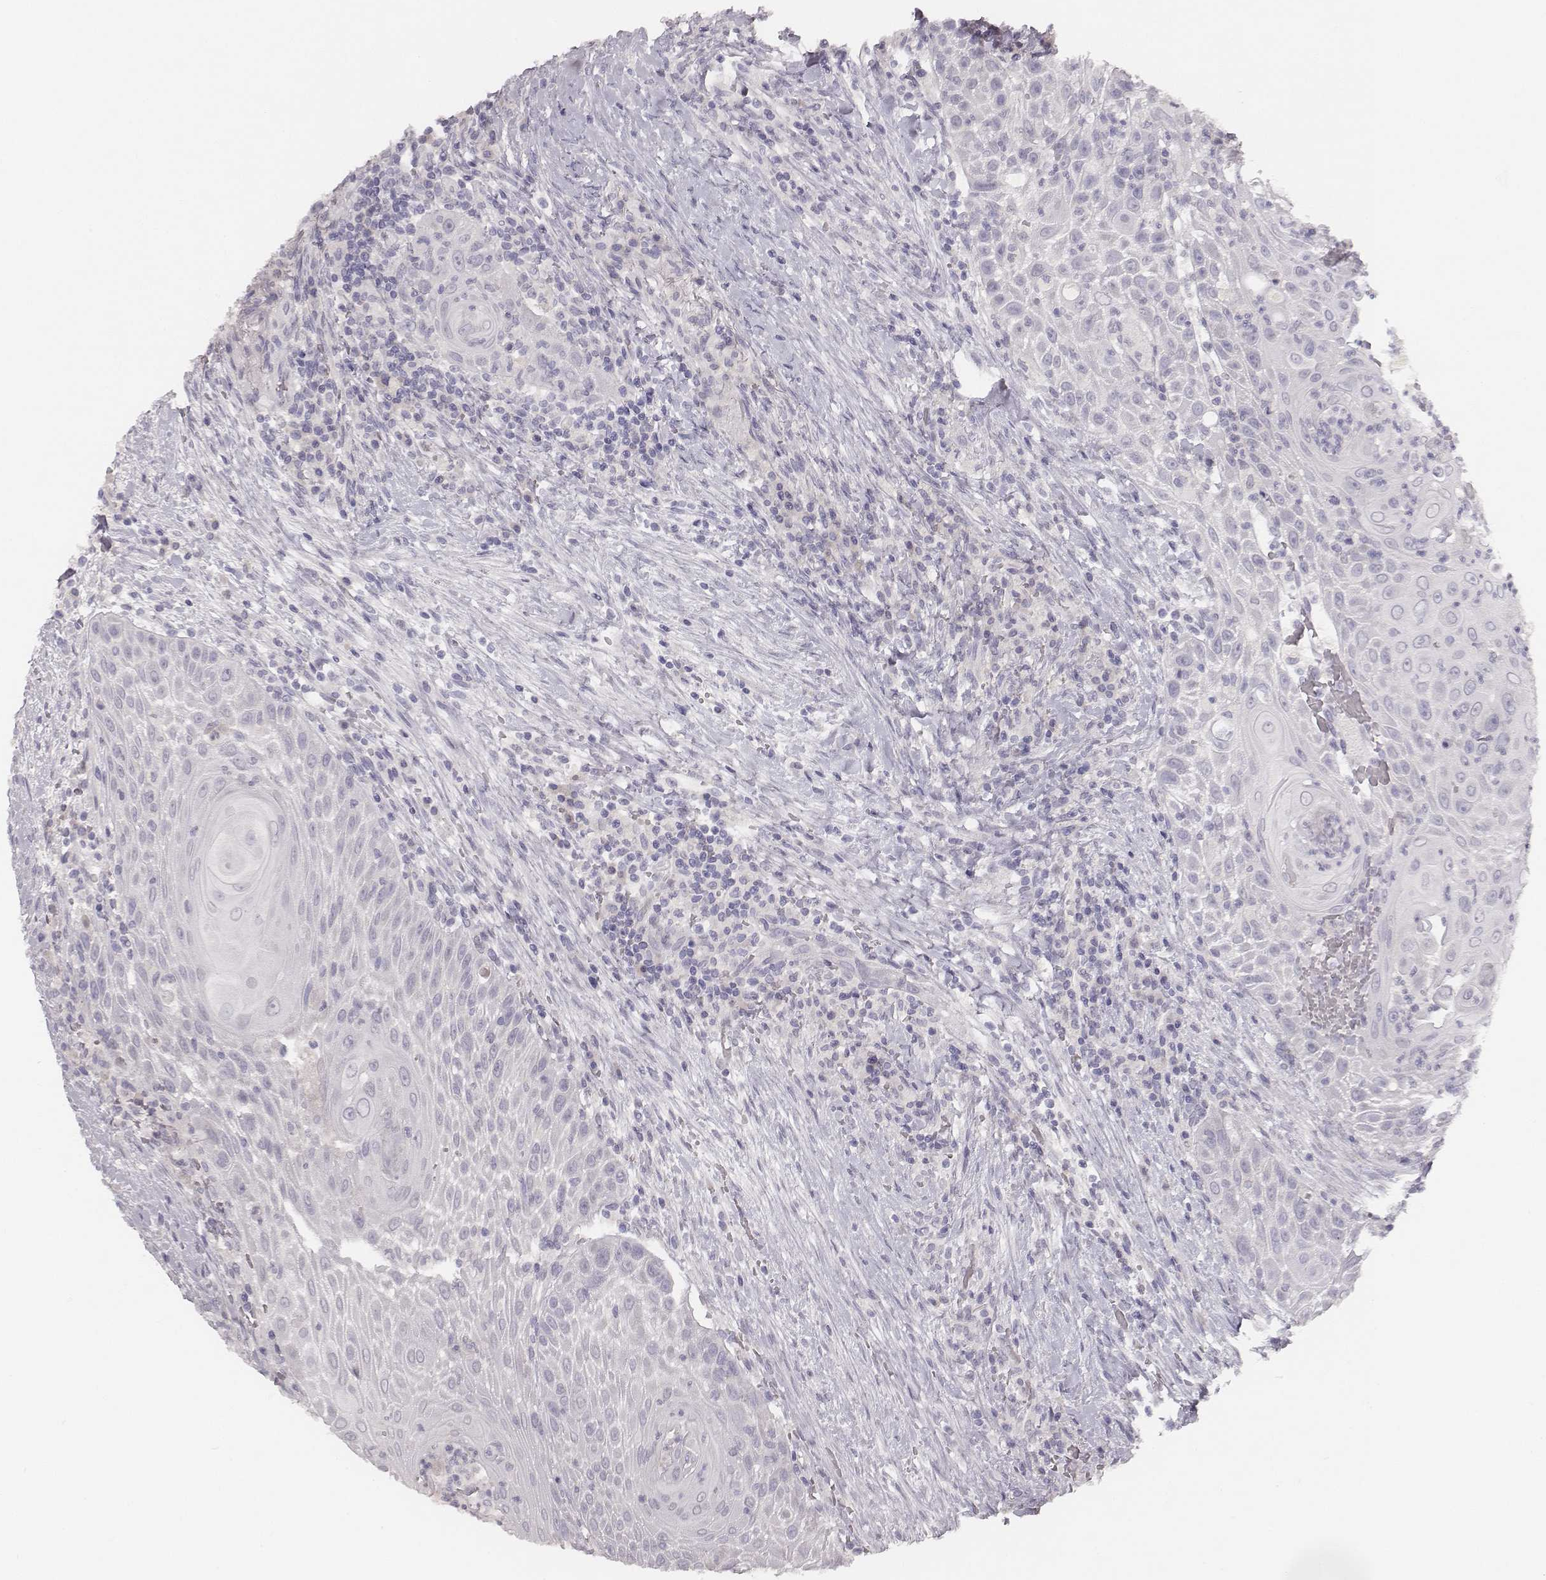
{"staining": {"intensity": "negative", "quantity": "none", "location": "none"}, "tissue": "head and neck cancer", "cell_type": "Tumor cells", "image_type": "cancer", "snomed": [{"axis": "morphology", "description": "Squamous cell carcinoma, NOS"}, {"axis": "topography", "description": "Head-Neck"}], "caption": "DAB immunohistochemical staining of head and neck cancer shows no significant positivity in tumor cells. (DAB (3,3'-diaminobenzidine) immunohistochemistry with hematoxylin counter stain).", "gene": "MYH6", "patient": {"sex": "male", "age": 69}}